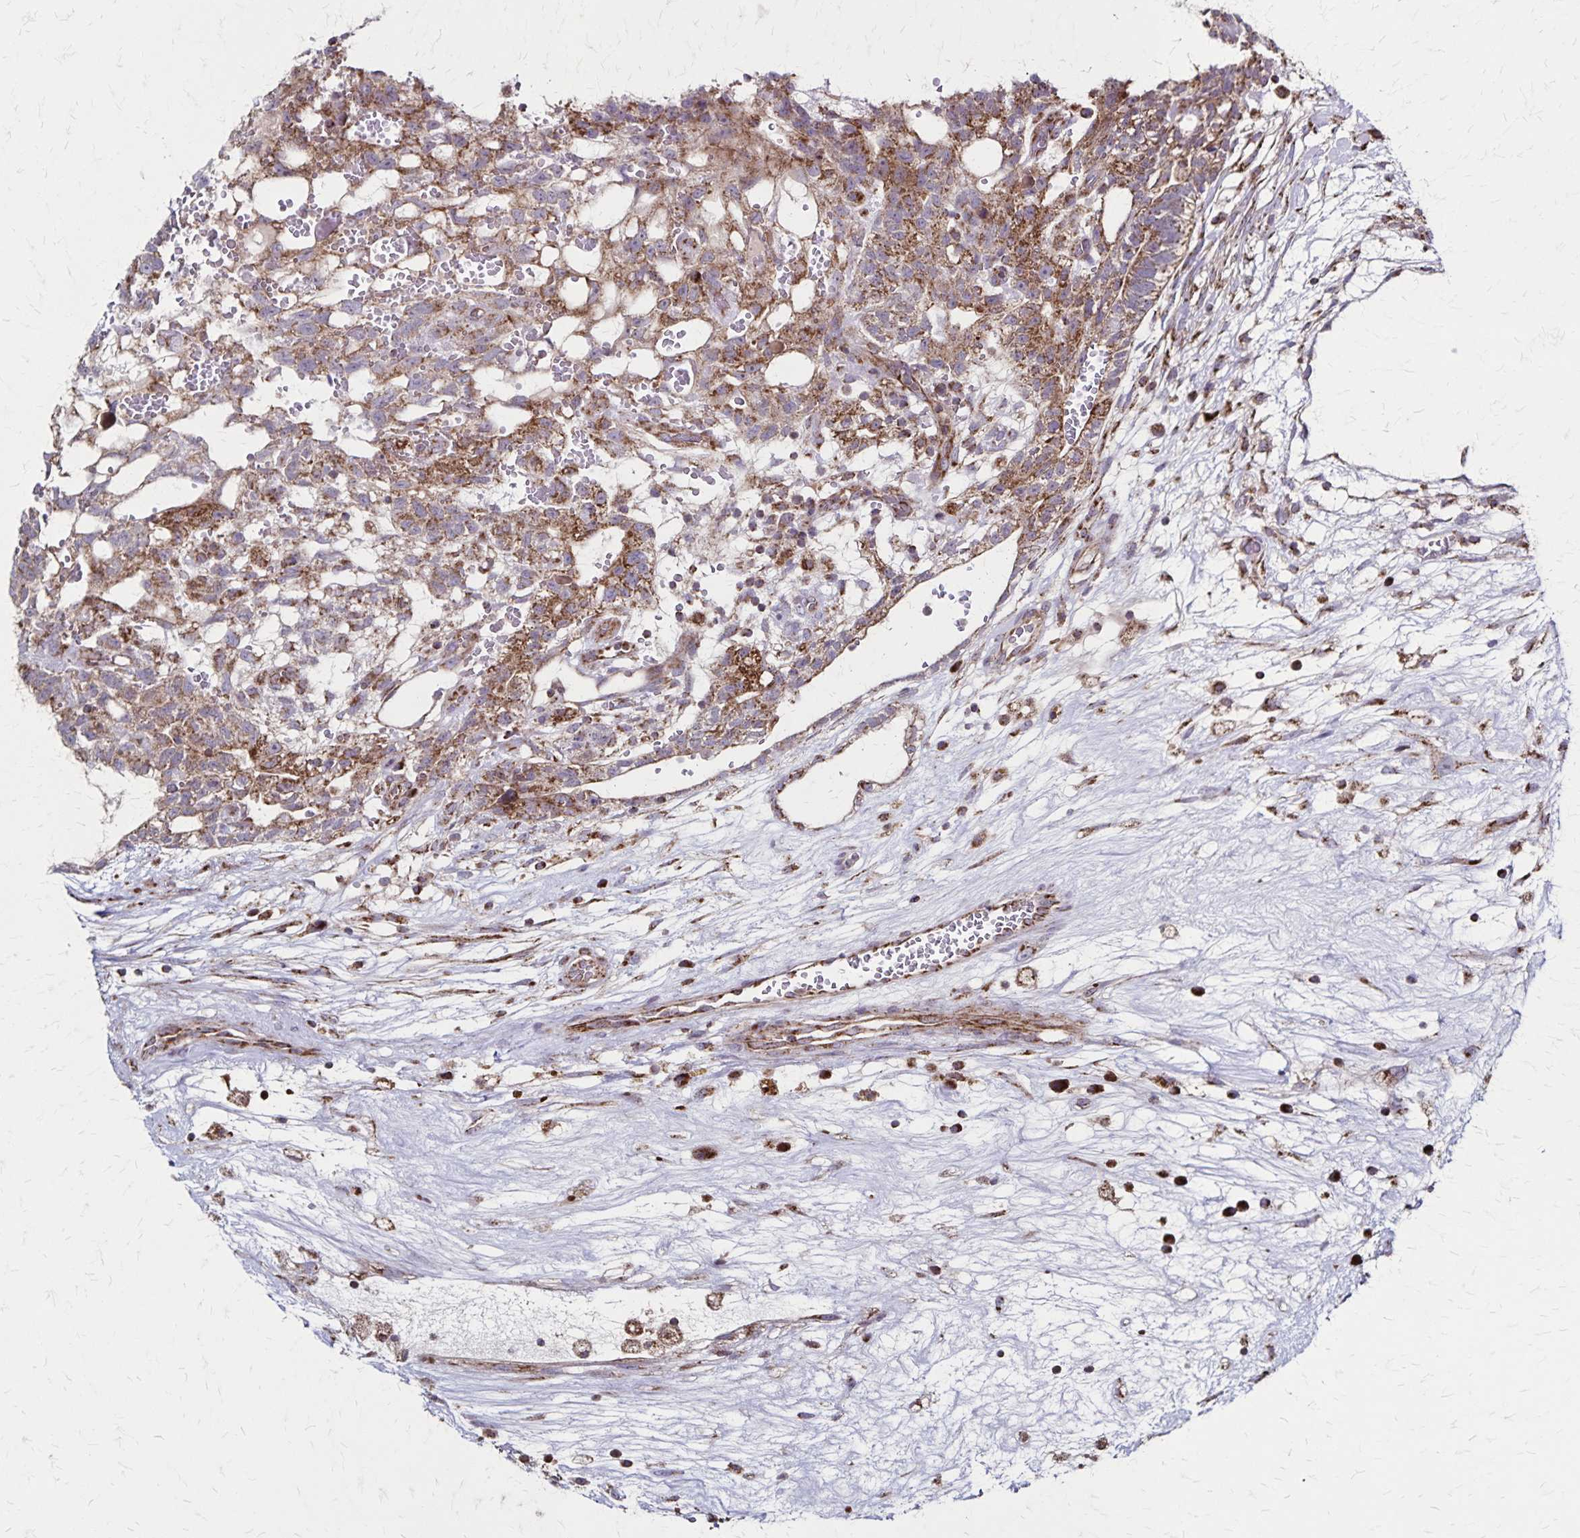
{"staining": {"intensity": "moderate", "quantity": ">75%", "location": "cytoplasmic/membranous"}, "tissue": "testis cancer", "cell_type": "Tumor cells", "image_type": "cancer", "snomed": [{"axis": "morphology", "description": "Normal tissue, NOS"}, {"axis": "morphology", "description": "Carcinoma, Embryonal, NOS"}, {"axis": "topography", "description": "Testis"}], "caption": "A brown stain highlights moderate cytoplasmic/membranous positivity of a protein in embryonal carcinoma (testis) tumor cells.", "gene": "NFS1", "patient": {"sex": "male", "age": 32}}